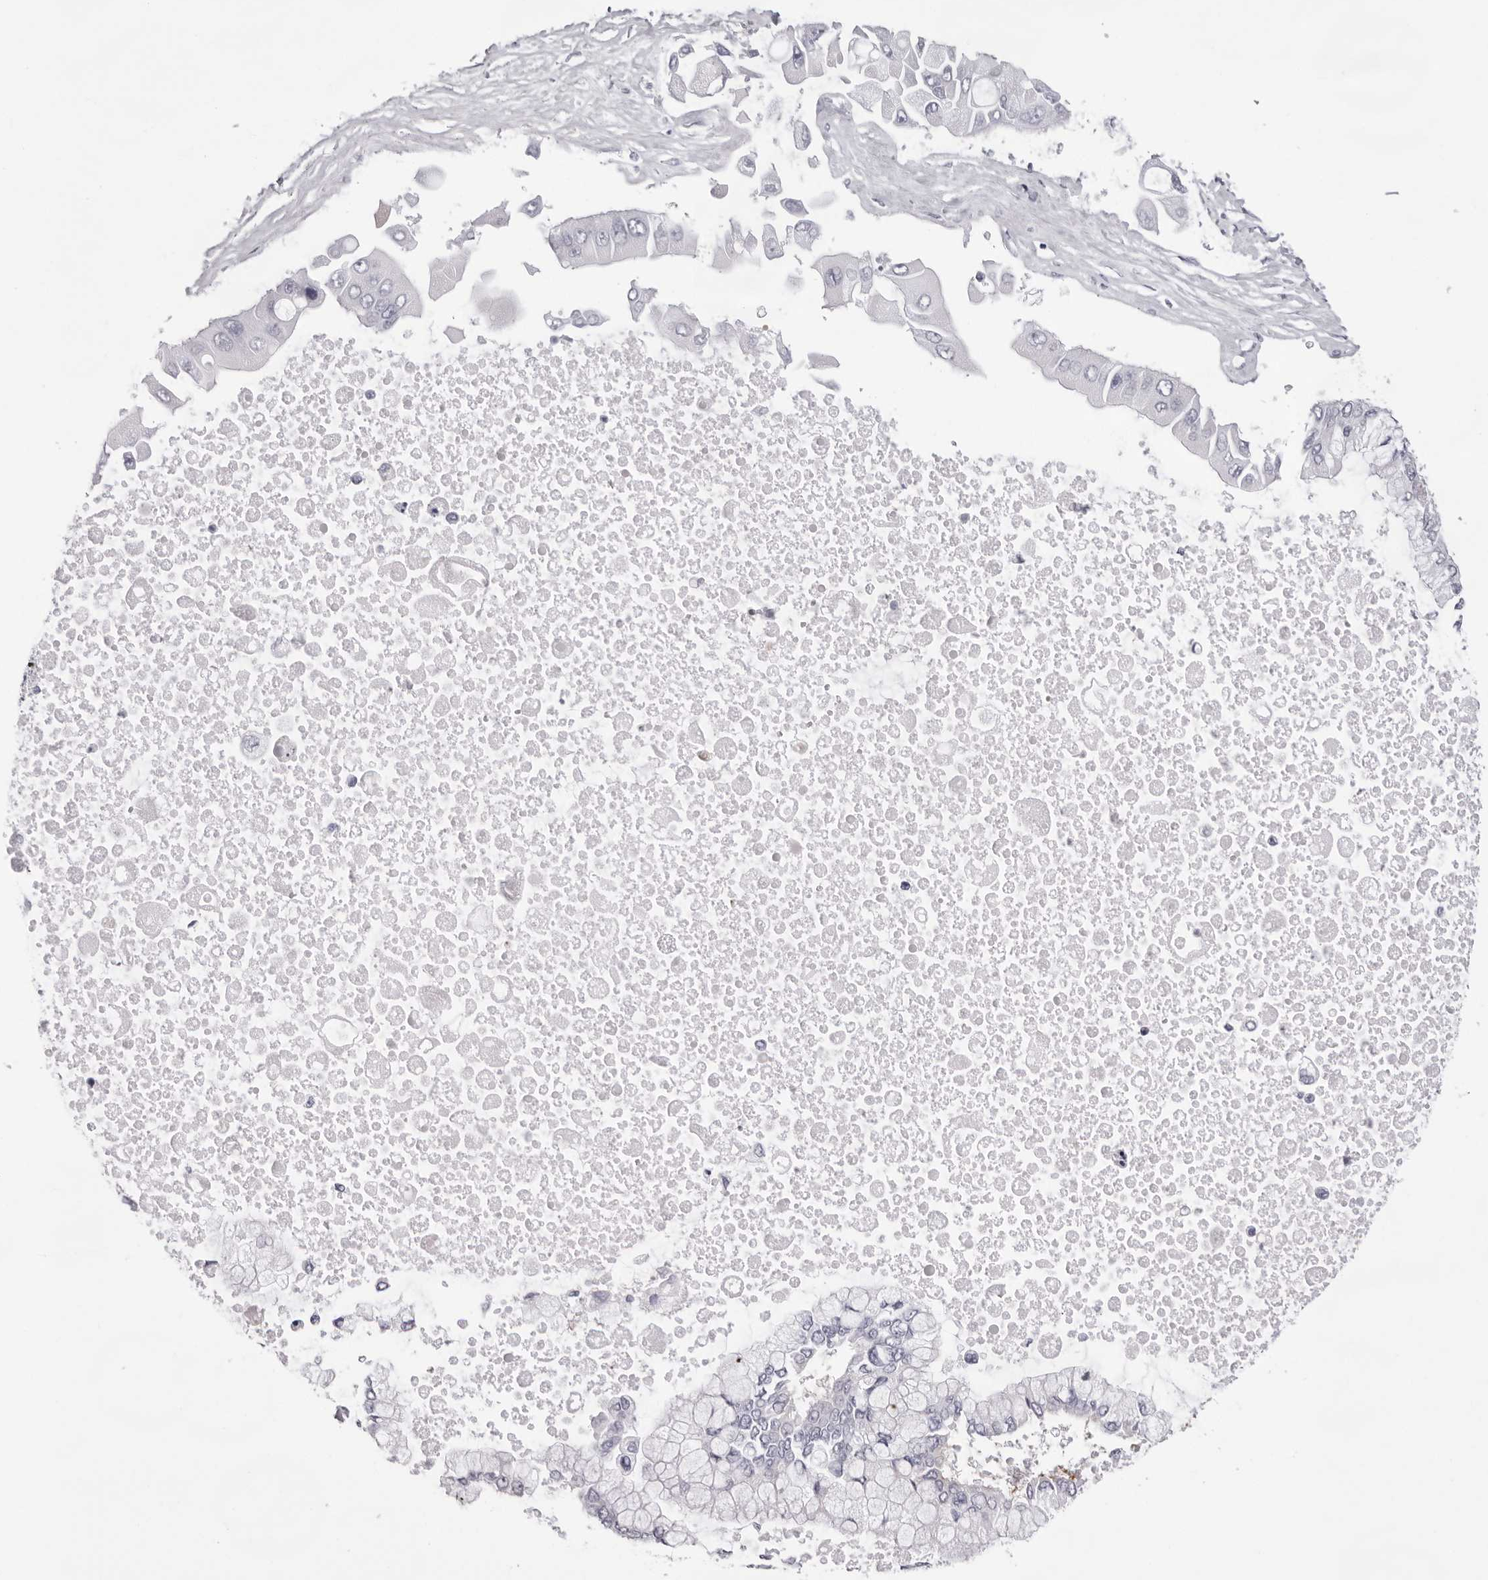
{"staining": {"intensity": "negative", "quantity": "none", "location": "none"}, "tissue": "liver cancer", "cell_type": "Tumor cells", "image_type": "cancer", "snomed": [{"axis": "morphology", "description": "Cholangiocarcinoma"}, {"axis": "topography", "description": "Liver"}], "caption": "Immunohistochemistry of liver cancer reveals no expression in tumor cells. Nuclei are stained in blue.", "gene": "SMIM2", "patient": {"sex": "male", "age": 50}}